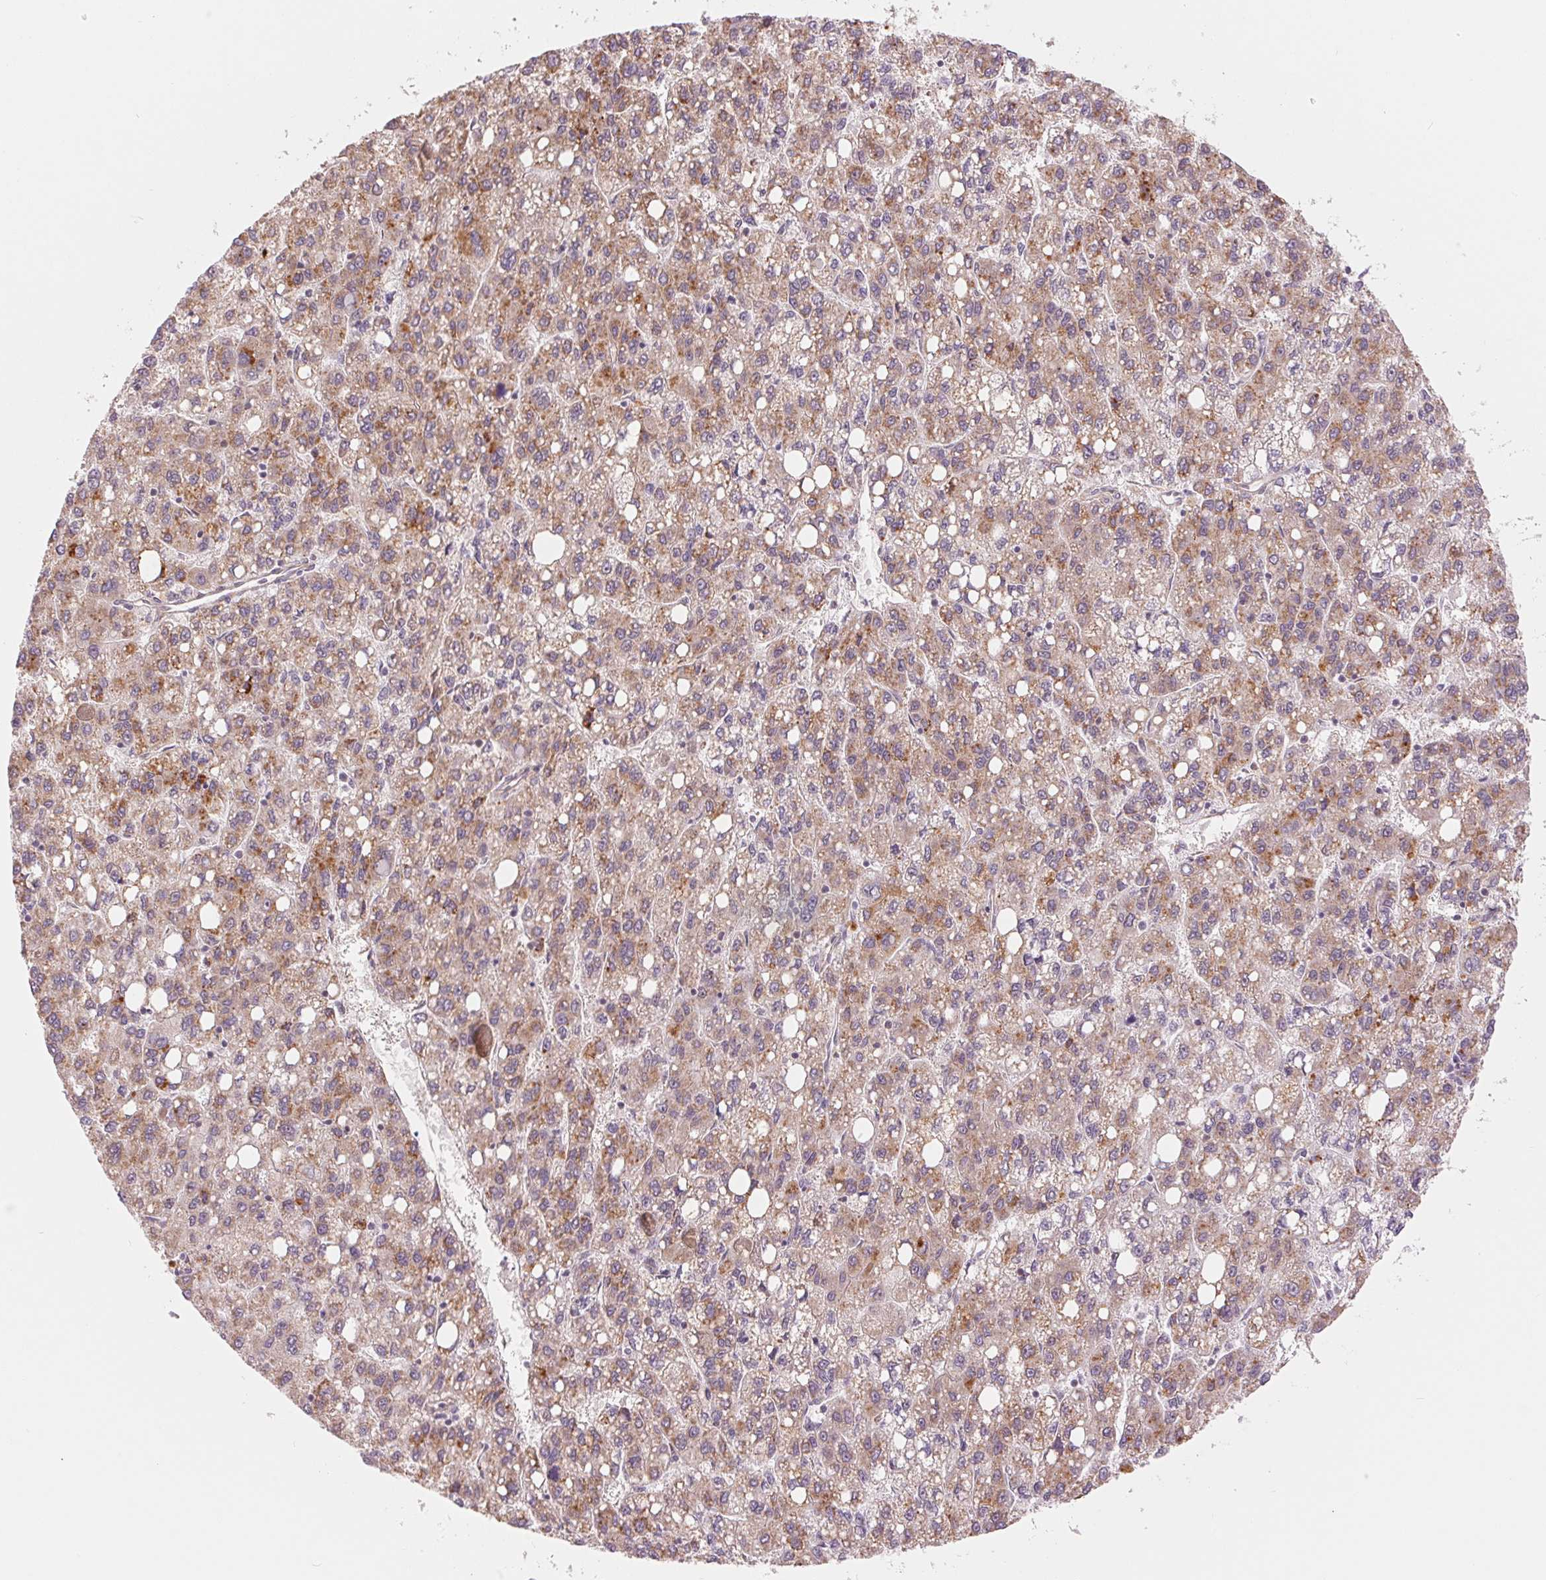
{"staining": {"intensity": "moderate", "quantity": "25%-75%", "location": "cytoplasmic/membranous"}, "tissue": "liver cancer", "cell_type": "Tumor cells", "image_type": "cancer", "snomed": [{"axis": "morphology", "description": "Carcinoma, Hepatocellular, NOS"}, {"axis": "topography", "description": "Liver"}], "caption": "A photomicrograph of hepatocellular carcinoma (liver) stained for a protein reveals moderate cytoplasmic/membranous brown staining in tumor cells. Nuclei are stained in blue.", "gene": "ARHGAP32", "patient": {"sex": "female", "age": 82}}